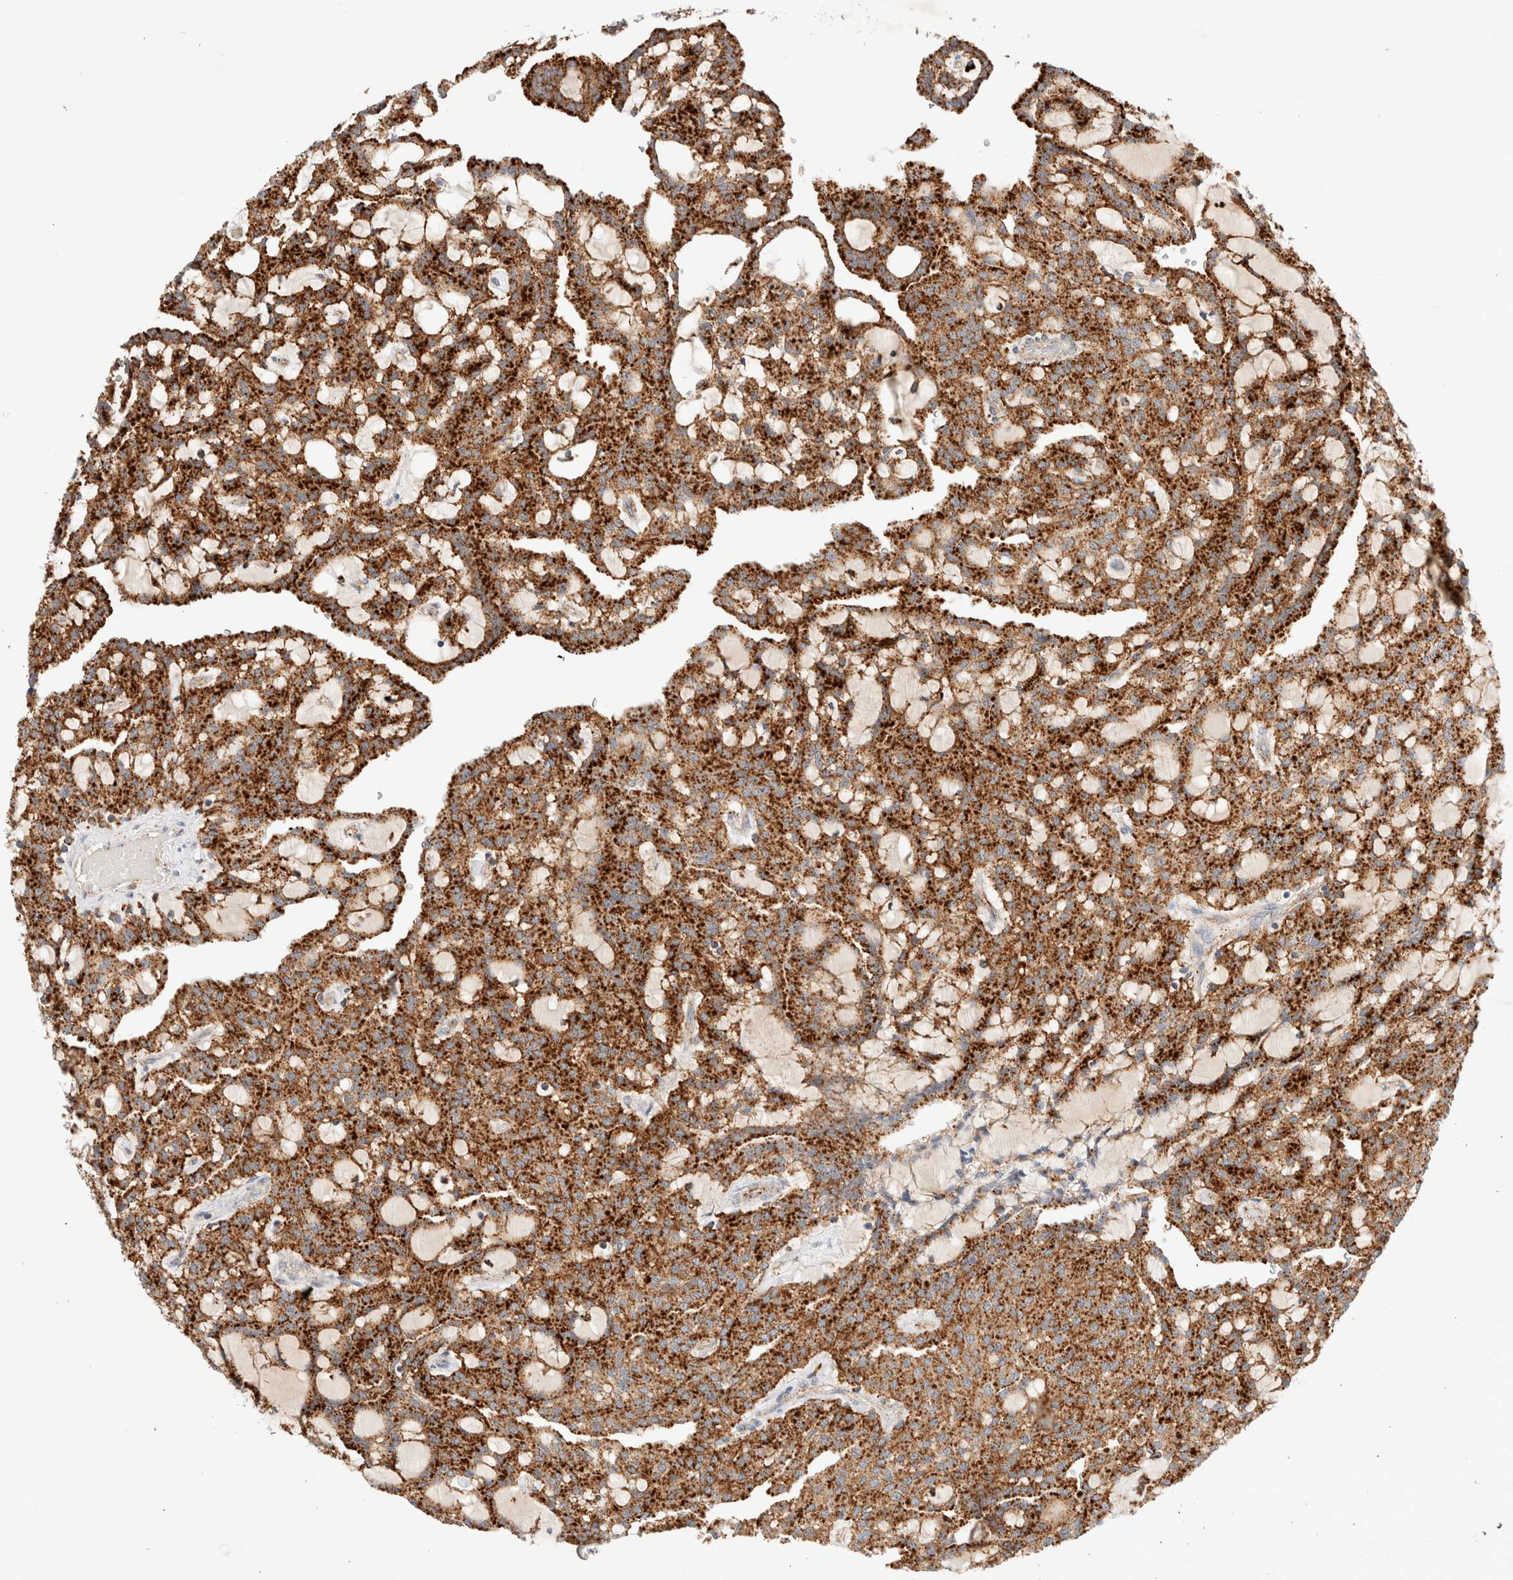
{"staining": {"intensity": "strong", "quantity": ">75%", "location": "cytoplasmic/membranous"}, "tissue": "renal cancer", "cell_type": "Tumor cells", "image_type": "cancer", "snomed": [{"axis": "morphology", "description": "Adenocarcinoma, NOS"}, {"axis": "topography", "description": "Kidney"}], "caption": "The photomicrograph shows a brown stain indicating the presence of a protein in the cytoplasmic/membranous of tumor cells in renal cancer.", "gene": "RABEPK", "patient": {"sex": "male", "age": 63}}